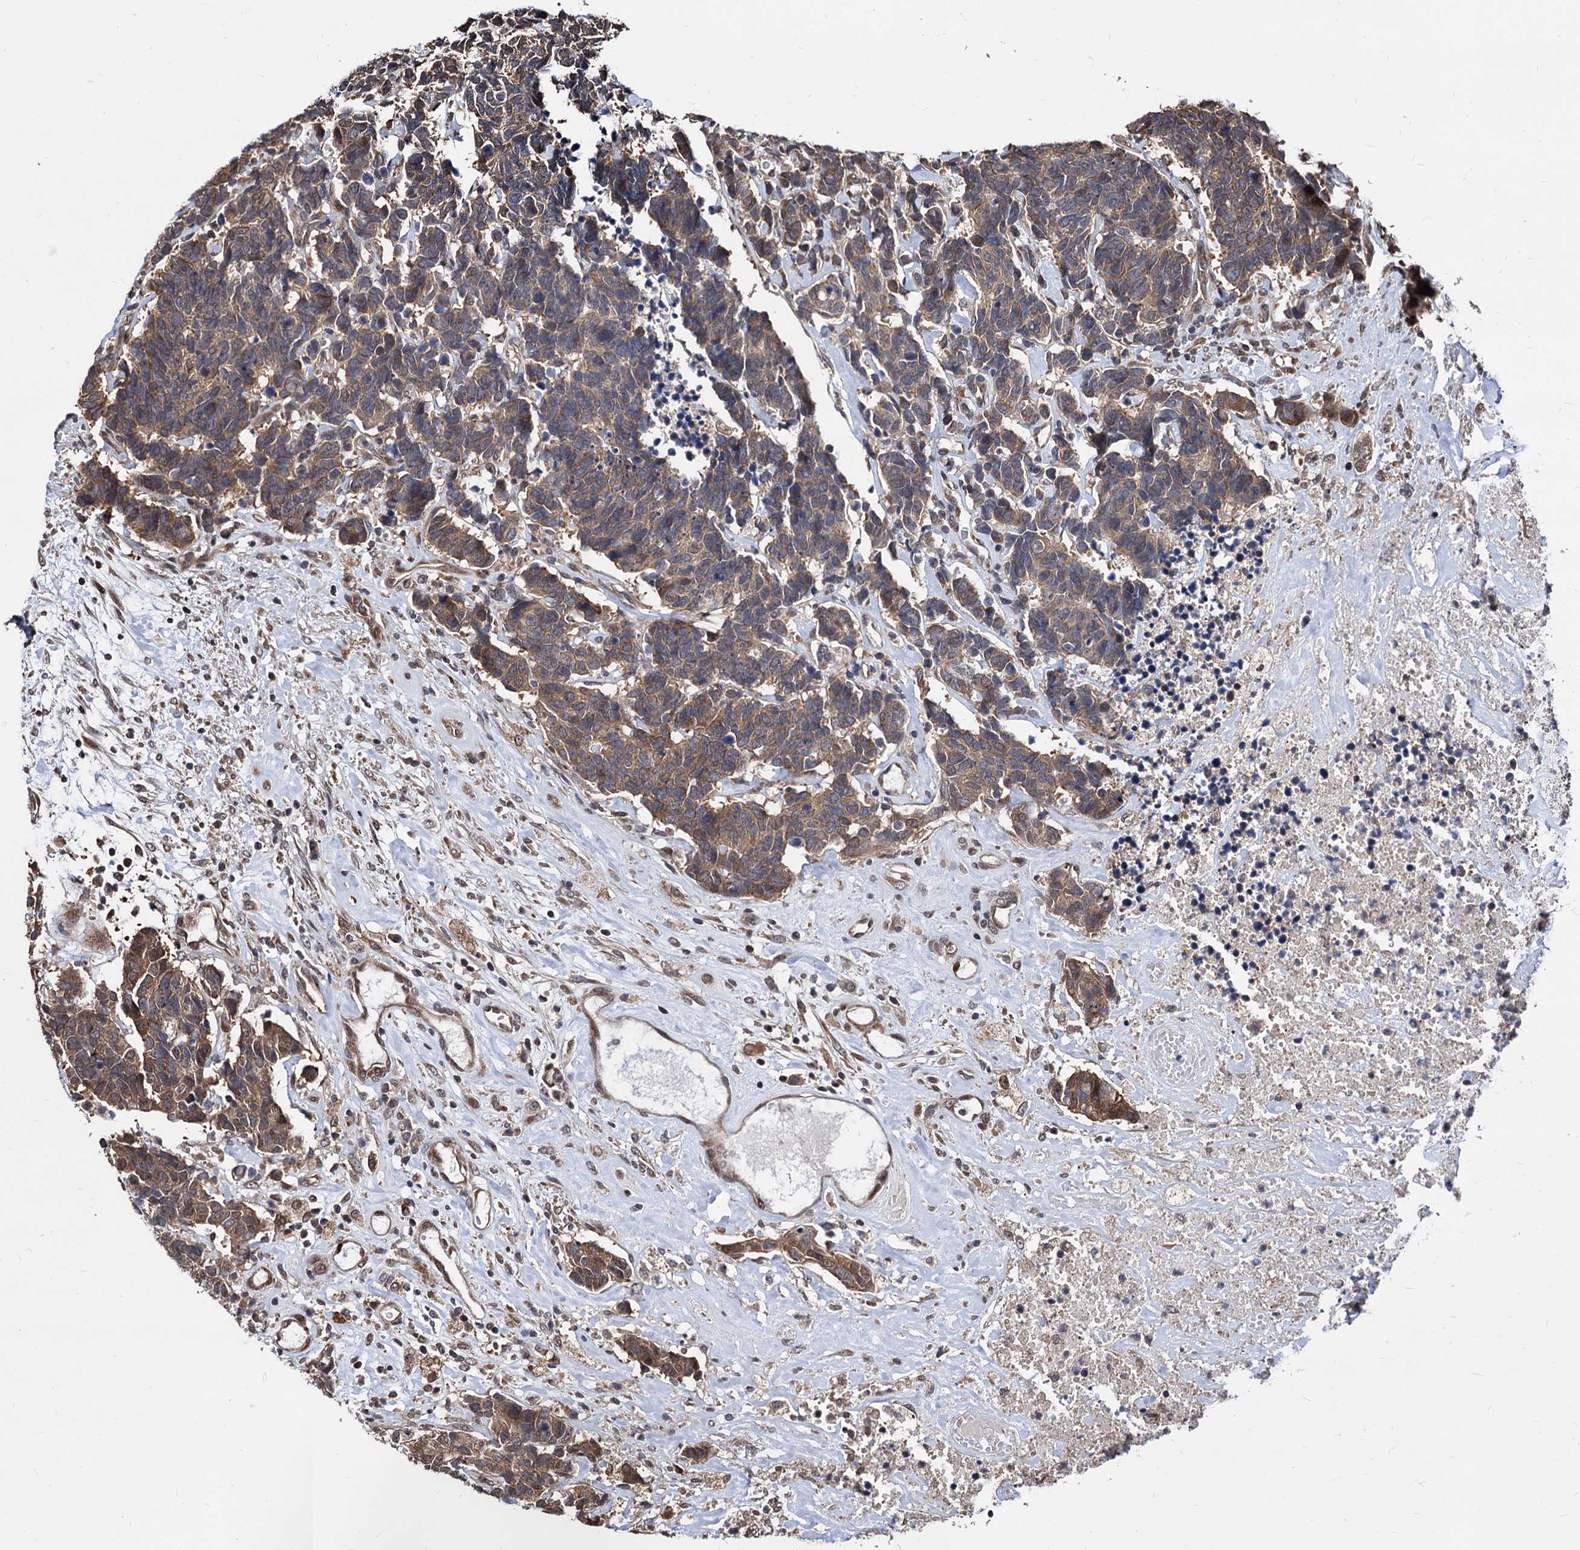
{"staining": {"intensity": "moderate", "quantity": ">75%", "location": "cytoplasmic/membranous"}, "tissue": "carcinoid", "cell_type": "Tumor cells", "image_type": "cancer", "snomed": [{"axis": "morphology", "description": "Carcinoma, NOS"}, {"axis": "morphology", "description": "Carcinoid, malignant, NOS"}, {"axis": "topography", "description": "Urinary bladder"}], "caption": "Carcinoid (malignant) stained with a brown dye displays moderate cytoplasmic/membranous positive staining in approximately >75% of tumor cells.", "gene": "ANKRD12", "patient": {"sex": "male", "age": 57}}